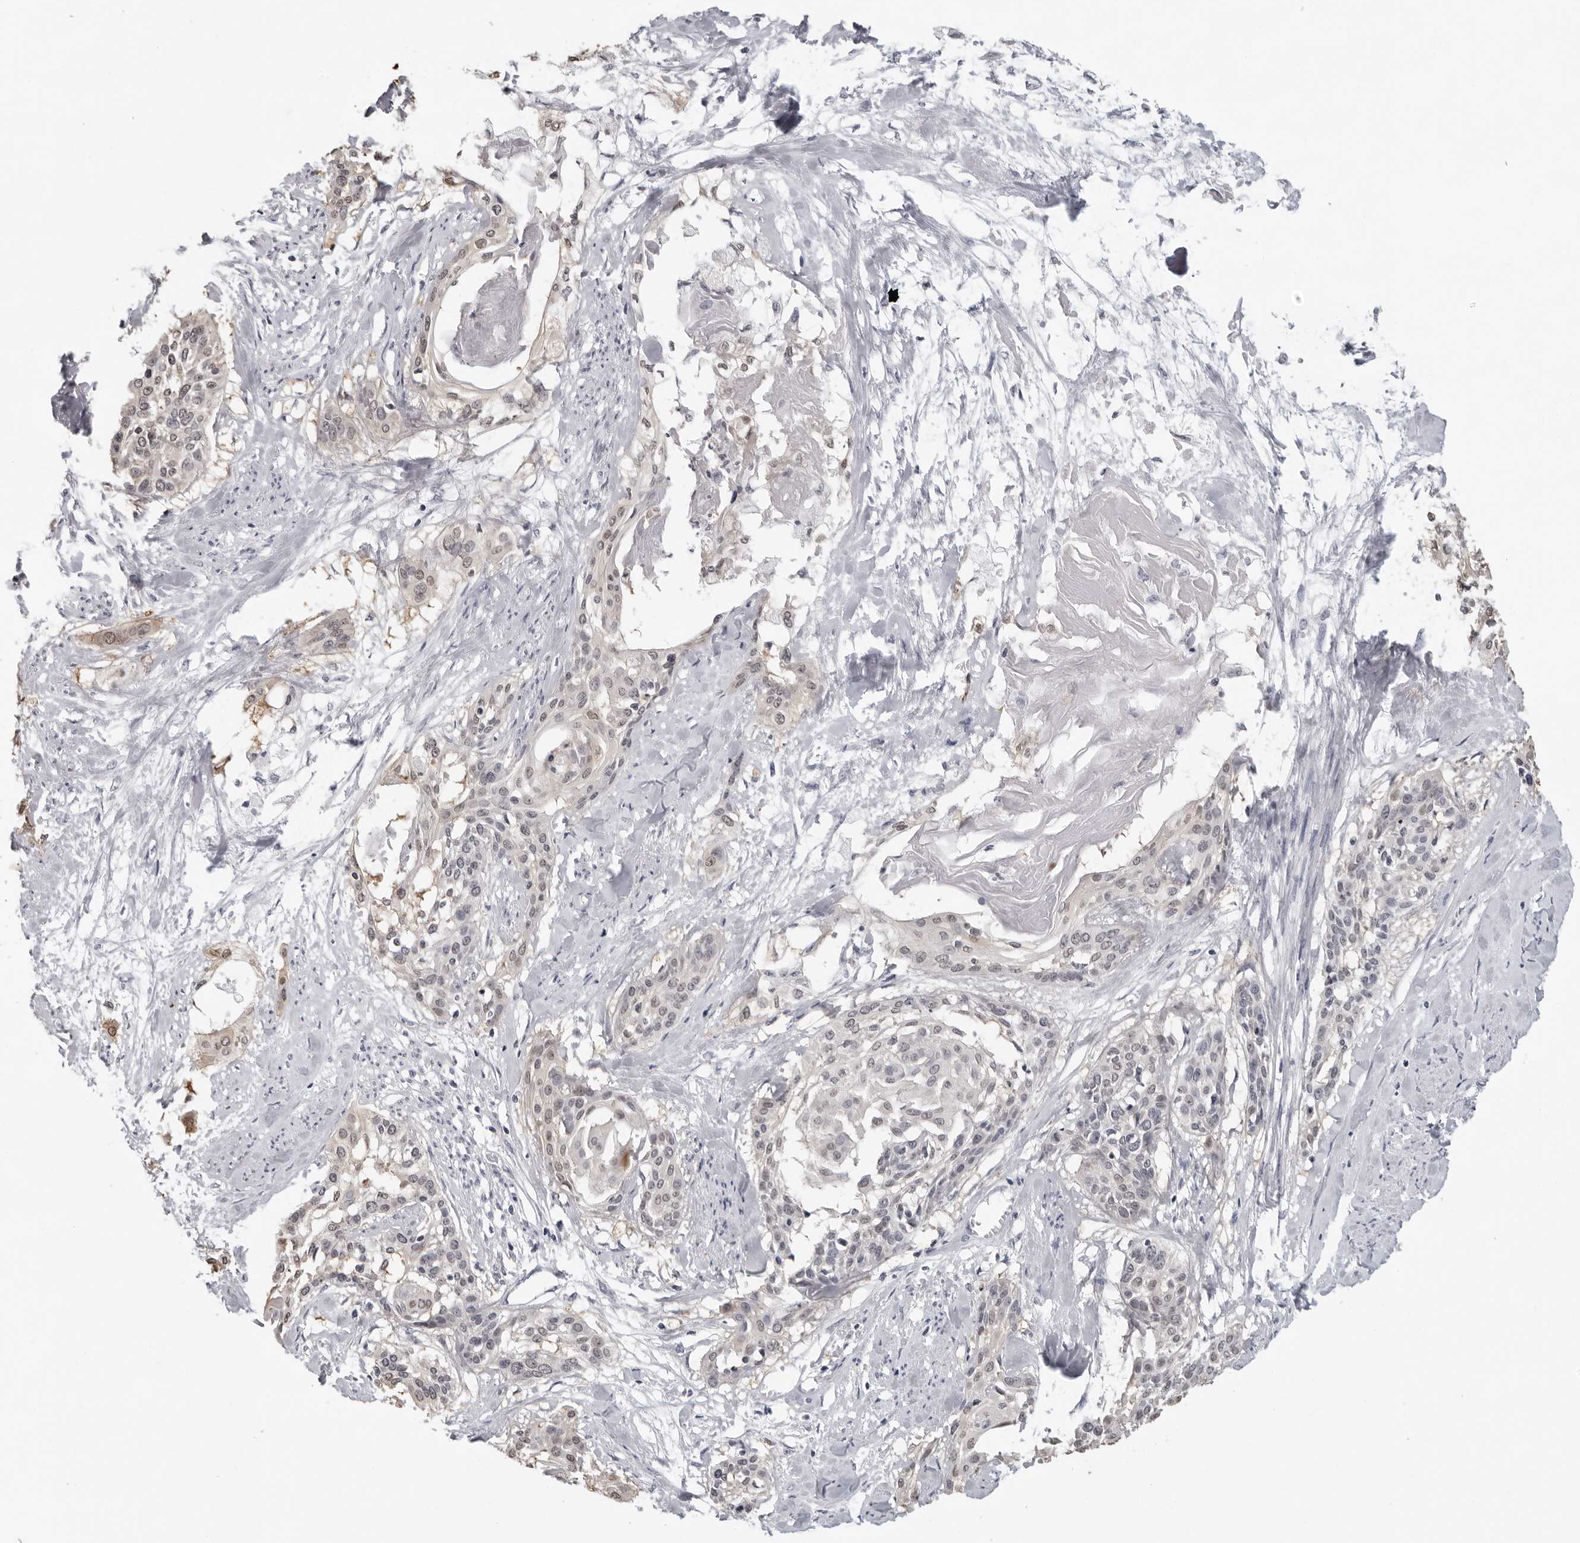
{"staining": {"intensity": "negative", "quantity": "none", "location": "none"}, "tissue": "cervical cancer", "cell_type": "Tumor cells", "image_type": "cancer", "snomed": [{"axis": "morphology", "description": "Squamous cell carcinoma, NOS"}, {"axis": "topography", "description": "Cervix"}], "caption": "Tumor cells are negative for brown protein staining in cervical cancer (squamous cell carcinoma).", "gene": "CCDC28B", "patient": {"sex": "female", "age": 57}}